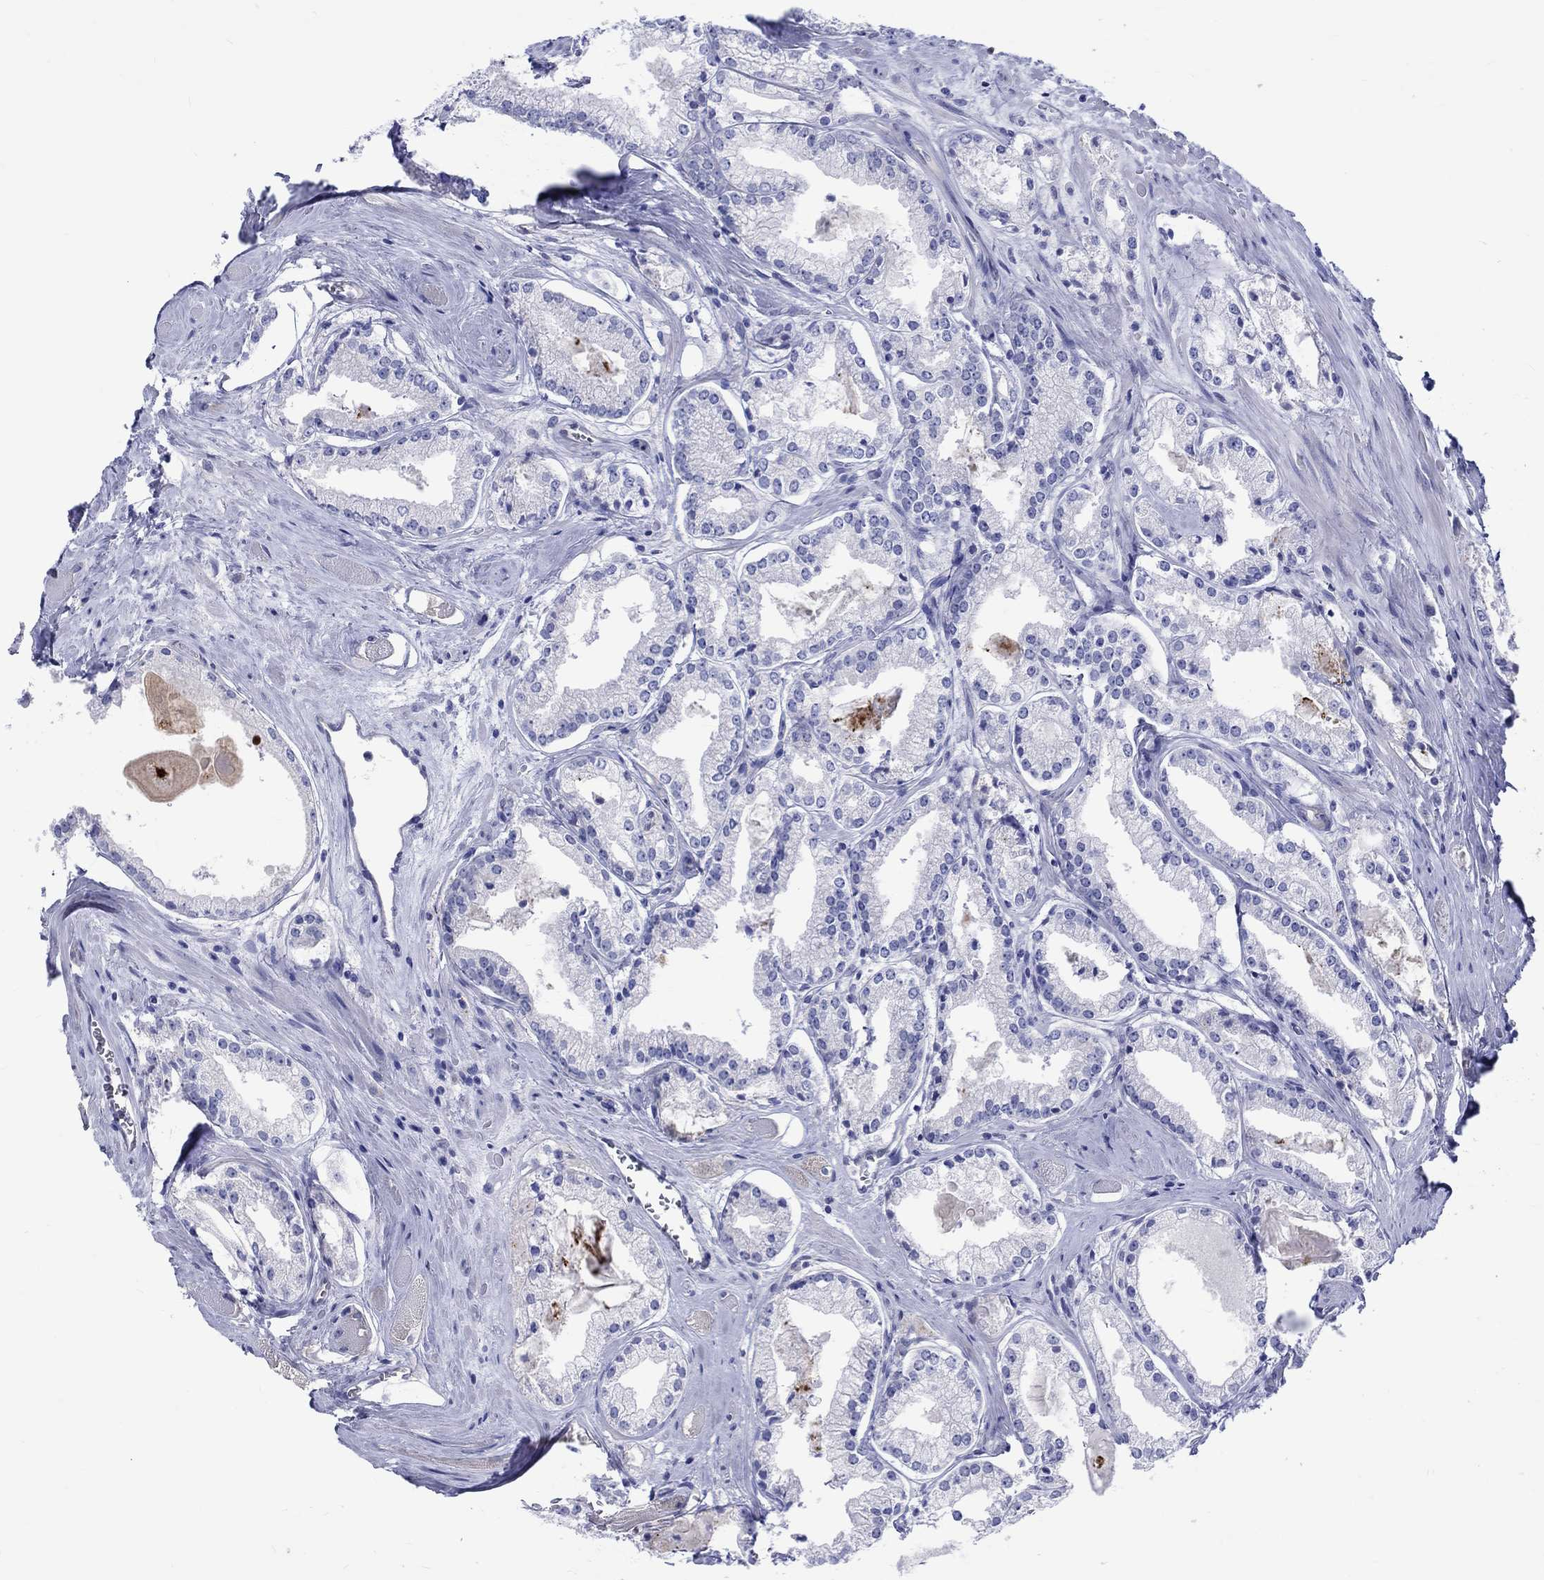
{"staining": {"intensity": "negative", "quantity": "none", "location": "none"}, "tissue": "prostate cancer", "cell_type": "Tumor cells", "image_type": "cancer", "snomed": [{"axis": "morphology", "description": "Adenocarcinoma, NOS"}, {"axis": "topography", "description": "Prostate"}], "caption": "A micrograph of human prostate cancer is negative for staining in tumor cells. The staining was performed using DAB to visualize the protein expression in brown, while the nuclei were stained in blue with hematoxylin (Magnification: 20x).", "gene": "SH2D7", "patient": {"sex": "male", "age": 72}}